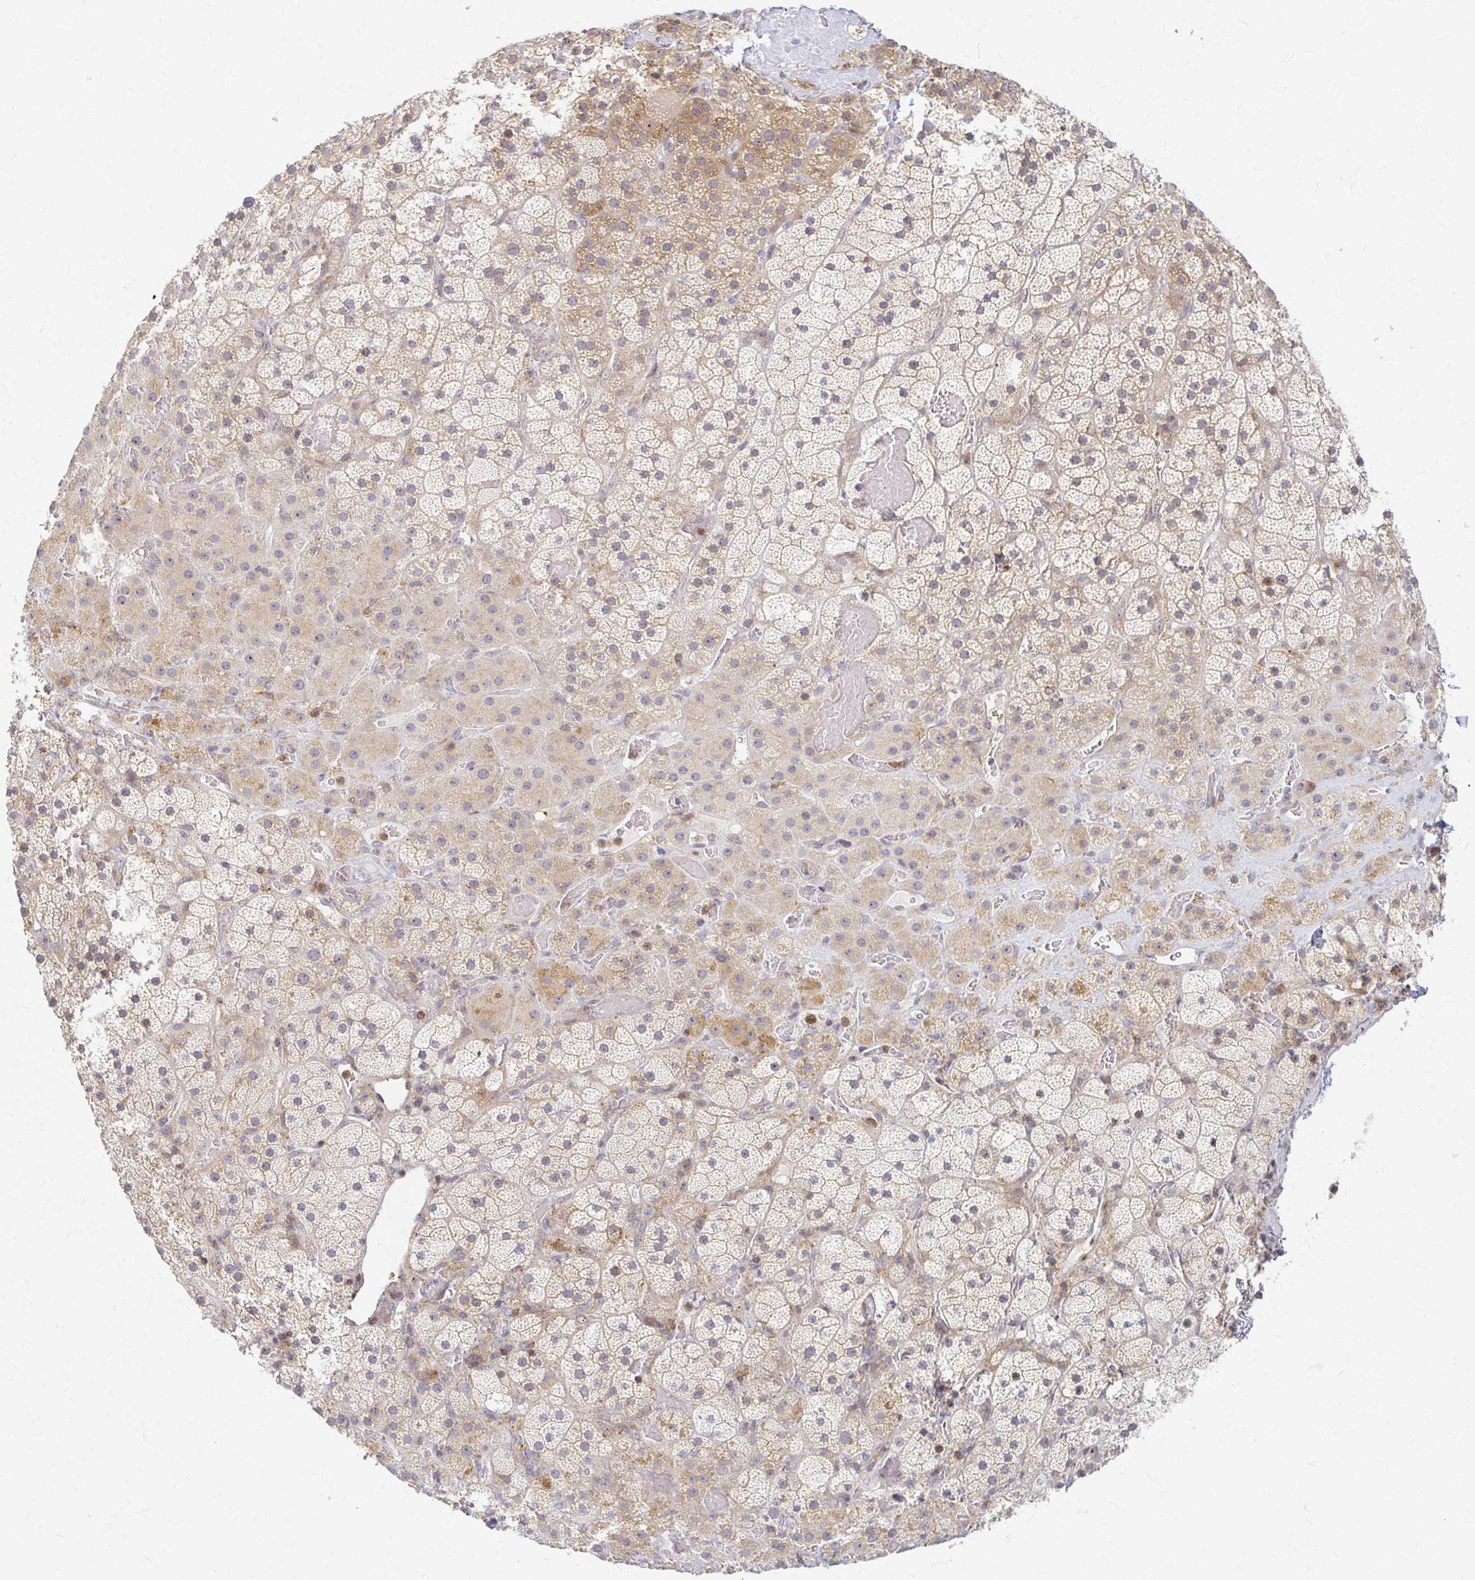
{"staining": {"intensity": "moderate", "quantity": "25%-75%", "location": "cytoplasmic/membranous"}, "tissue": "adrenal gland", "cell_type": "Glandular cells", "image_type": "normal", "snomed": [{"axis": "morphology", "description": "Normal tissue, NOS"}, {"axis": "topography", "description": "Adrenal gland"}], "caption": "Benign adrenal gland was stained to show a protein in brown. There is medium levels of moderate cytoplasmic/membranous staining in approximately 25%-75% of glandular cells.", "gene": "ARHGAP35", "patient": {"sex": "male", "age": 57}}